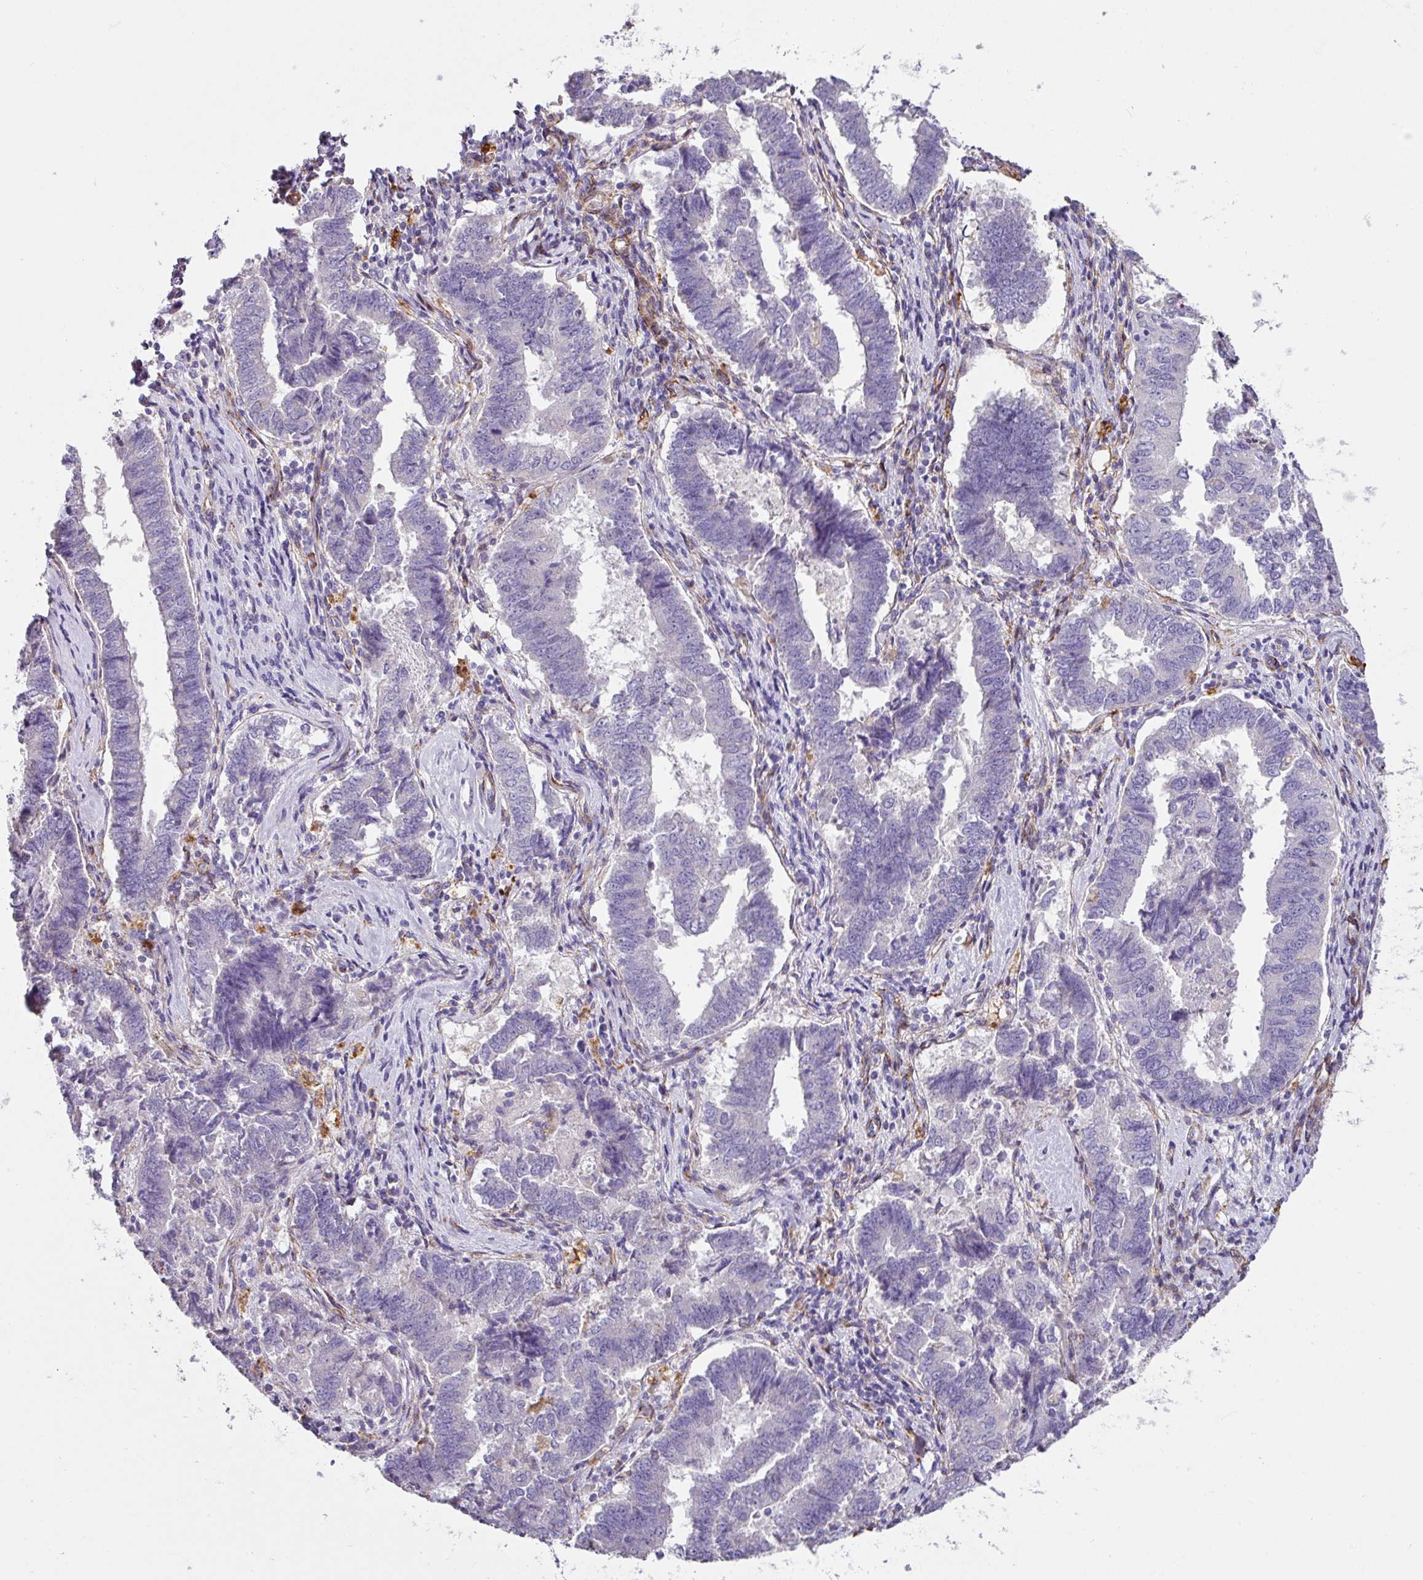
{"staining": {"intensity": "negative", "quantity": "none", "location": "none"}, "tissue": "endometrial cancer", "cell_type": "Tumor cells", "image_type": "cancer", "snomed": [{"axis": "morphology", "description": "Adenocarcinoma, NOS"}, {"axis": "topography", "description": "Endometrium"}], "caption": "Immunohistochemistry histopathology image of neoplastic tissue: endometrial cancer (adenocarcinoma) stained with DAB (3,3'-diaminobenzidine) displays no significant protein staining in tumor cells.", "gene": "SLC25A17", "patient": {"sex": "female", "age": 72}}